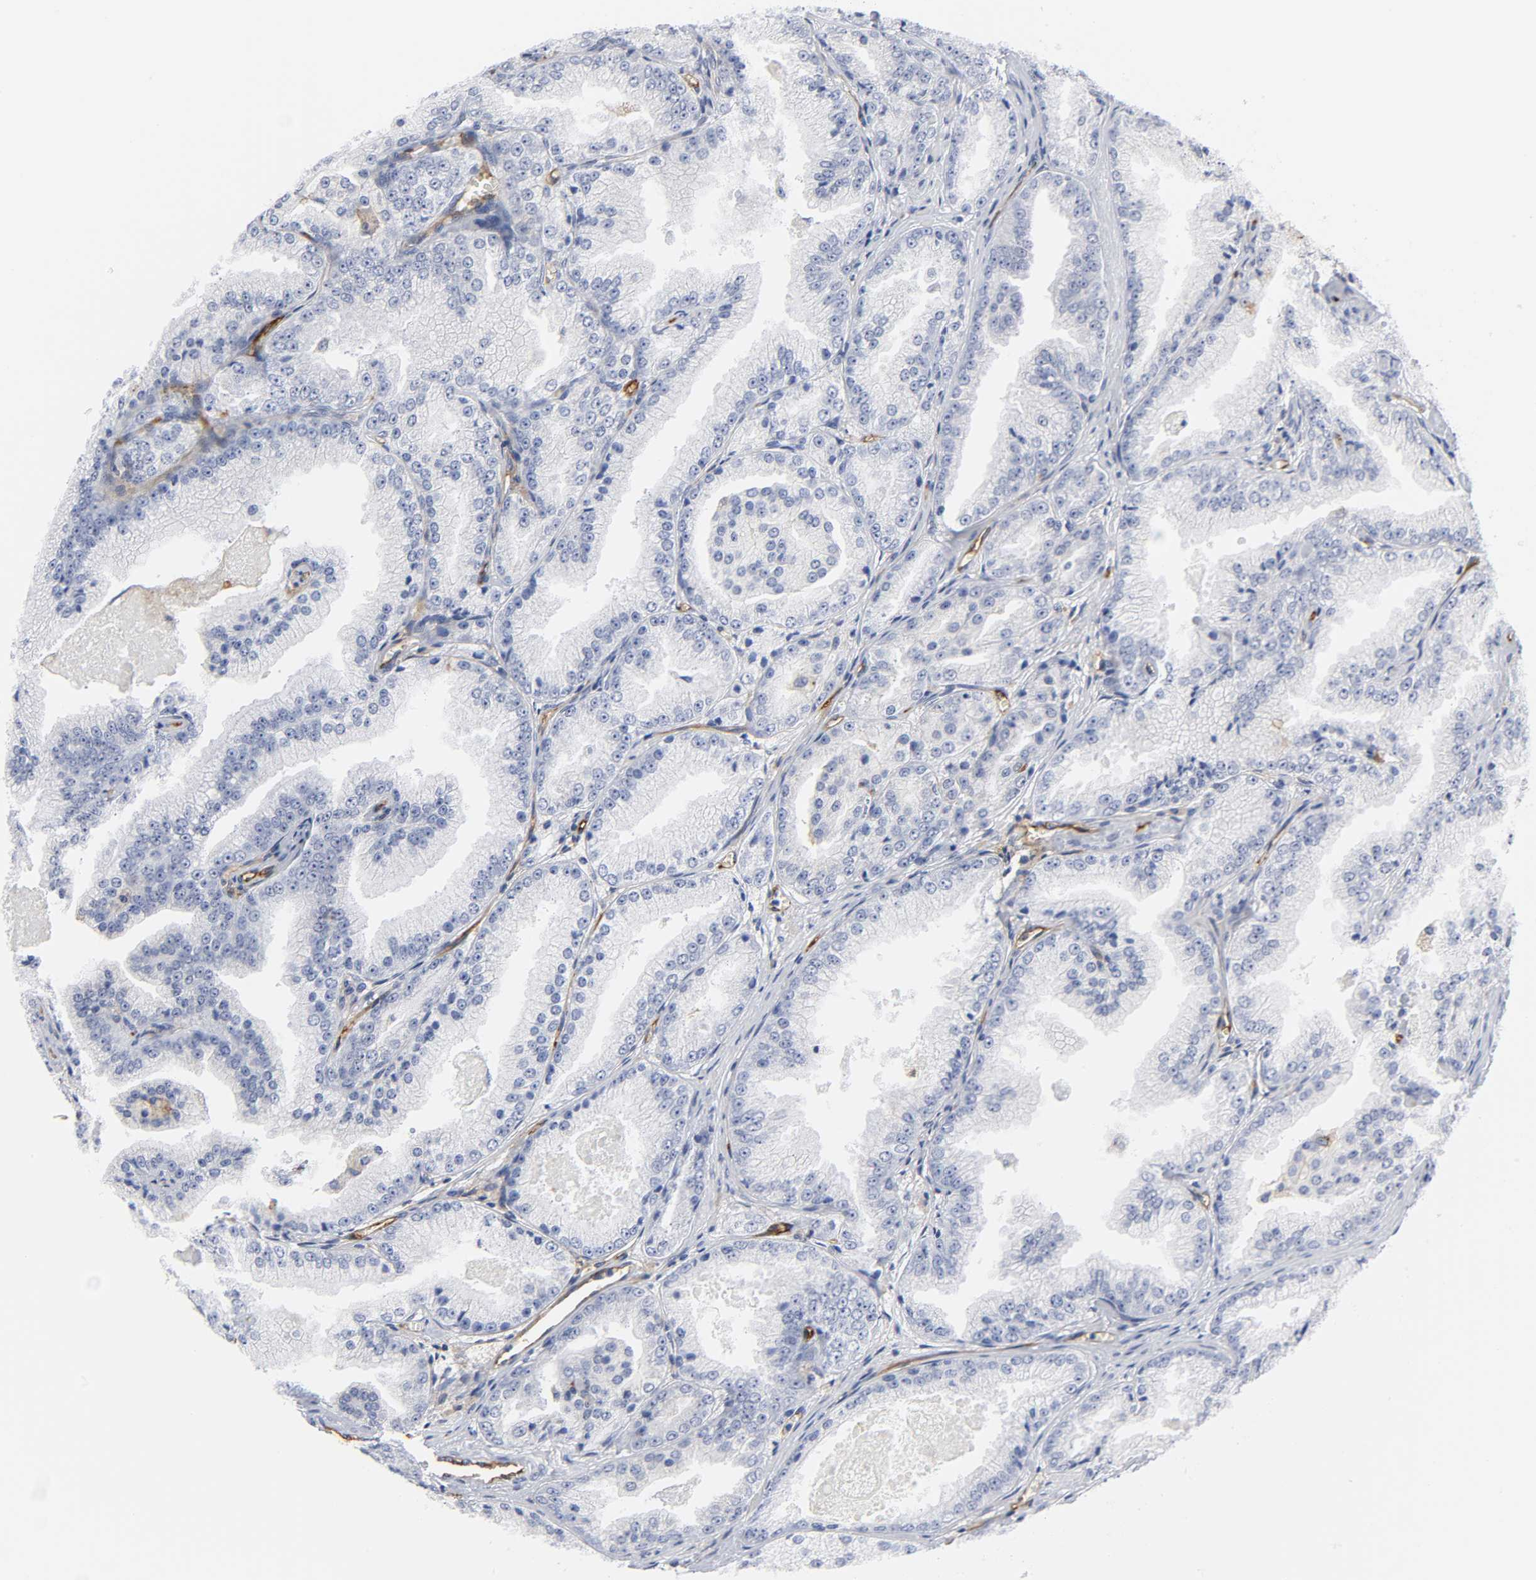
{"staining": {"intensity": "weak", "quantity": "<25%", "location": "cytoplasmic/membranous"}, "tissue": "prostate cancer", "cell_type": "Tumor cells", "image_type": "cancer", "snomed": [{"axis": "morphology", "description": "Adenocarcinoma, High grade"}, {"axis": "topography", "description": "Prostate"}], "caption": "Immunohistochemical staining of prostate cancer shows no significant positivity in tumor cells.", "gene": "ICAM1", "patient": {"sex": "male", "age": 61}}